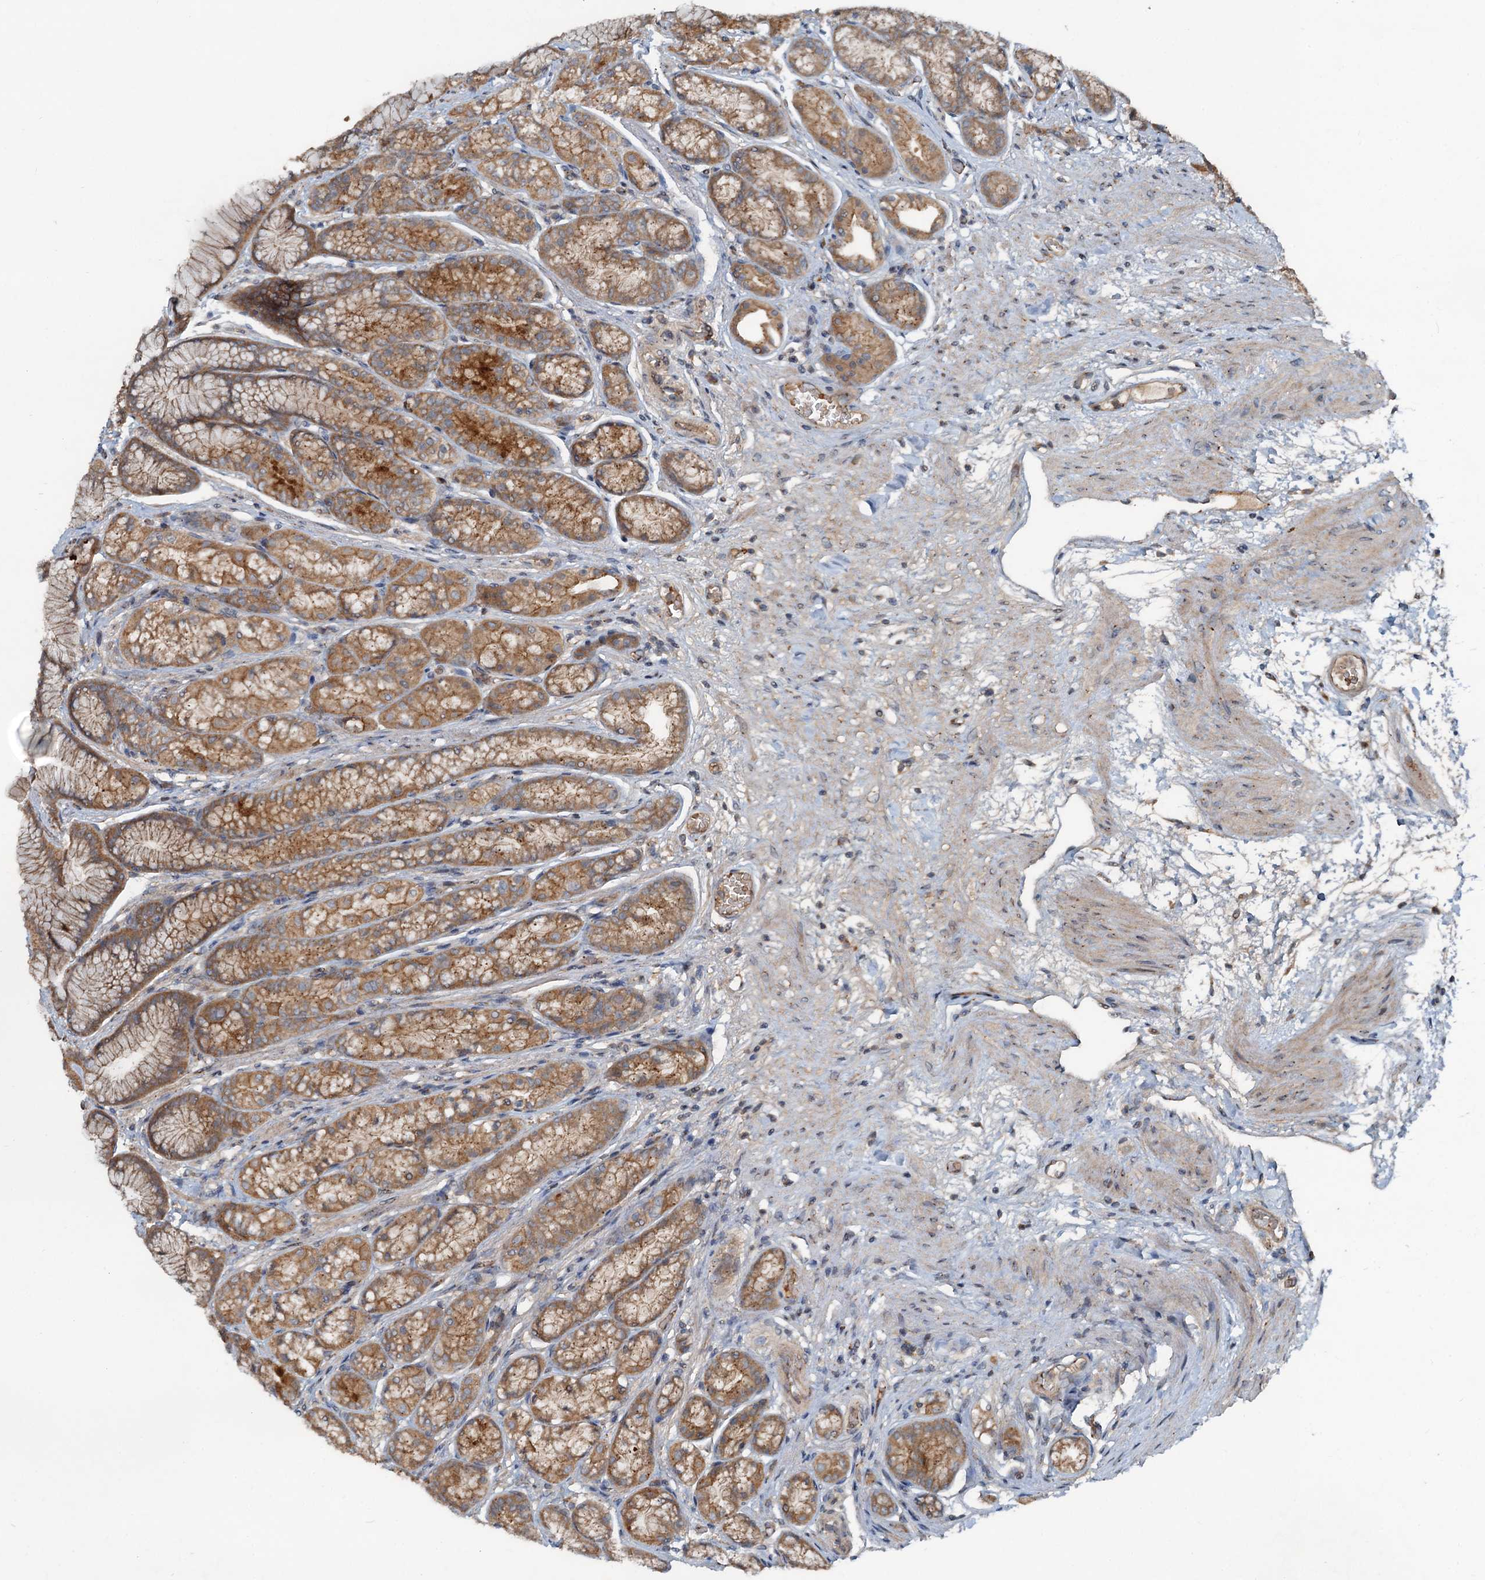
{"staining": {"intensity": "moderate", "quantity": ">75%", "location": "cytoplasmic/membranous"}, "tissue": "stomach", "cell_type": "Glandular cells", "image_type": "normal", "snomed": [{"axis": "morphology", "description": "Normal tissue, NOS"}, {"axis": "morphology", "description": "Adenocarcinoma, NOS"}, {"axis": "morphology", "description": "Adenocarcinoma, High grade"}, {"axis": "topography", "description": "Stomach, upper"}, {"axis": "topography", "description": "Stomach"}], "caption": "This is an image of IHC staining of benign stomach, which shows moderate positivity in the cytoplasmic/membranous of glandular cells.", "gene": "CEP68", "patient": {"sex": "female", "age": 65}}